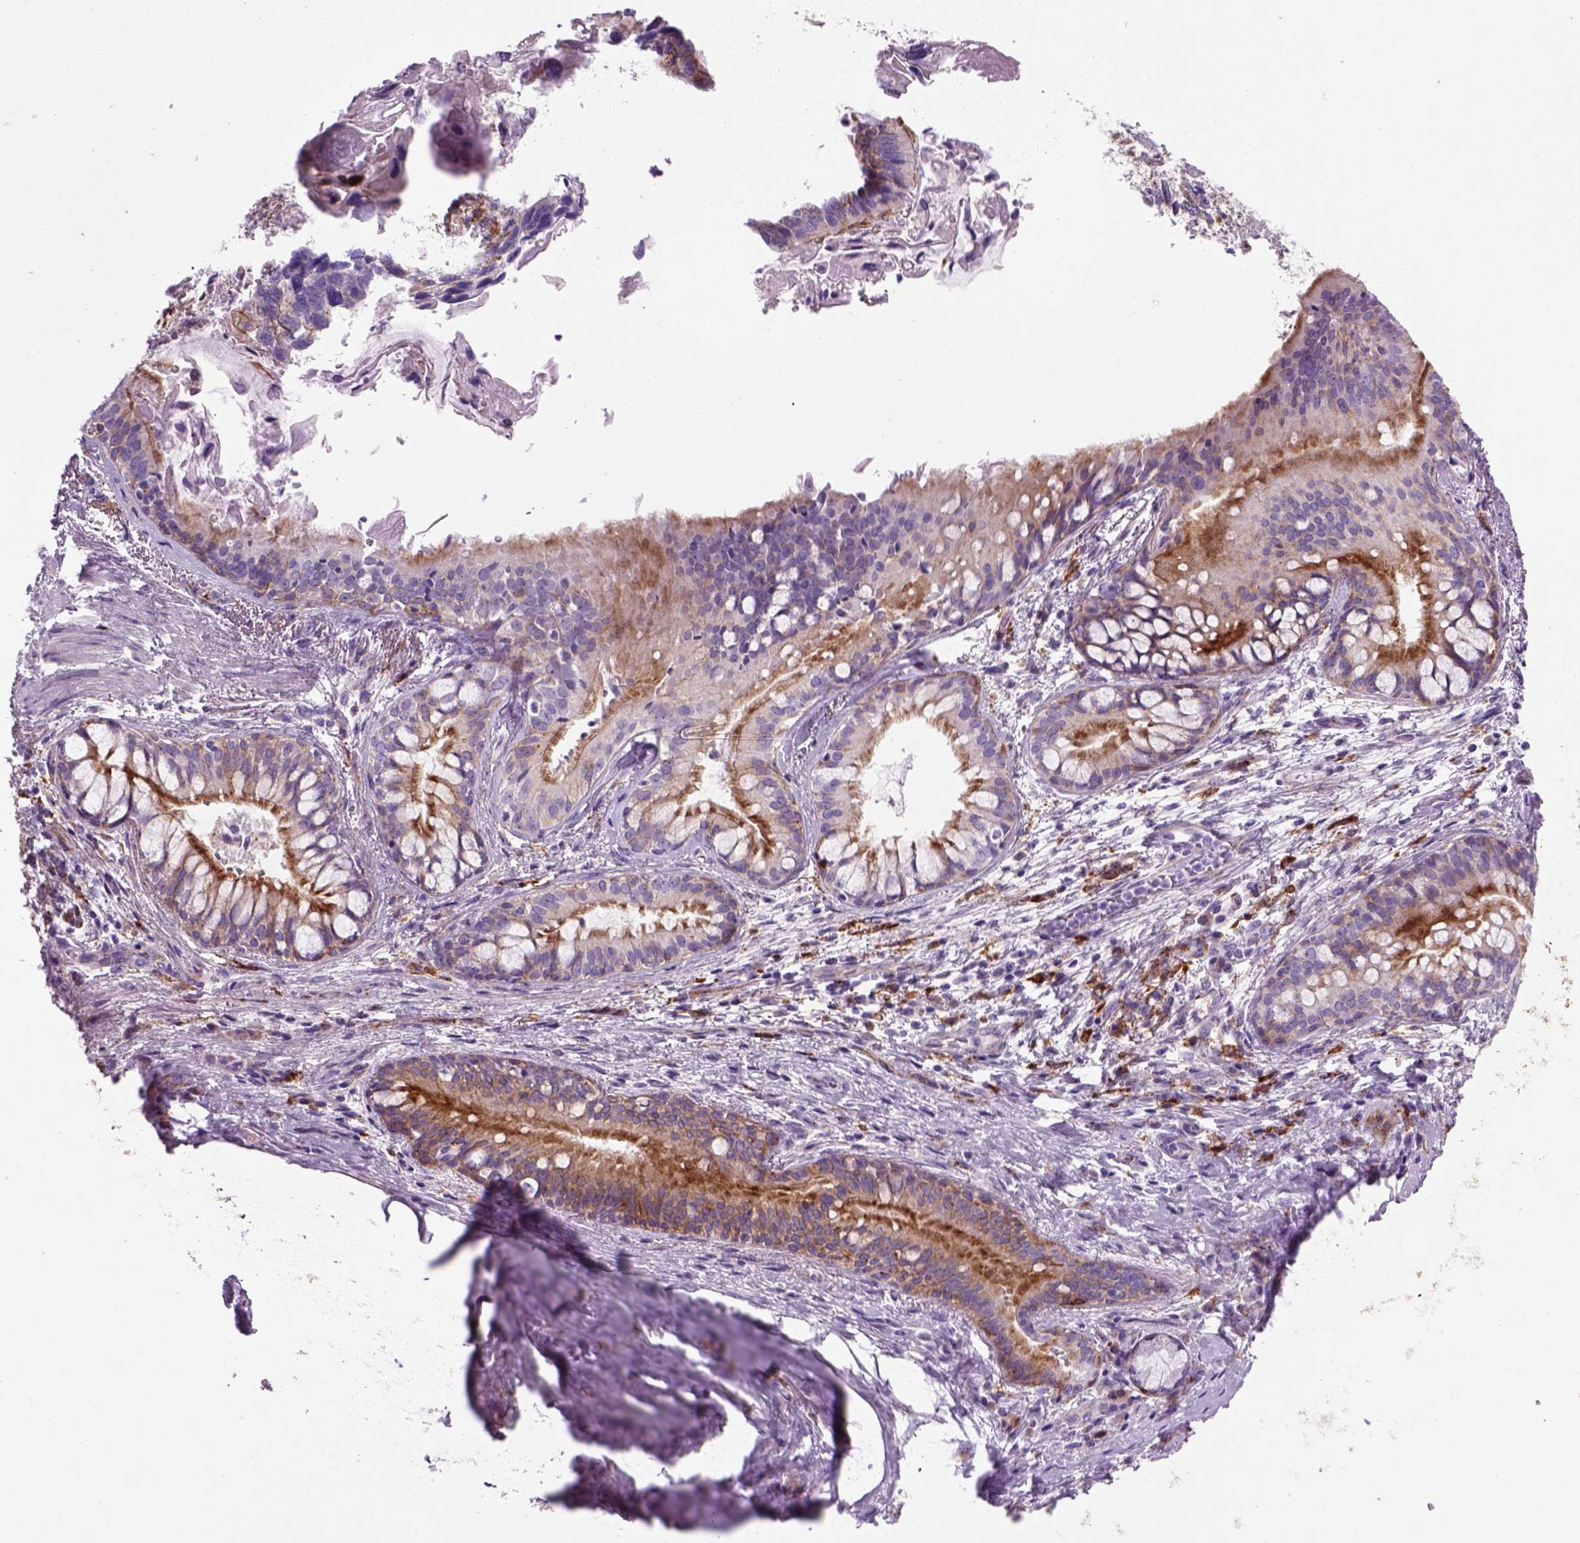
{"staining": {"intensity": "moderate", "quantity": "<25%", "location": "cytoplasmic/membranous"}, "tissue": "lung cancer", "cell_type": "Tumor cells", "image_type": "cancer", "snomed": [{"axis": "morphology", "description": "Squamous cell carcinoma, NOS"}, {"axis": "topography", "description": "Lung"}], "caption": "About <25% of tumor cells in squamous cell carcinoma (lung) display moderate cytoplasmic/membranous protein expression as visualized by brown immunohistochemical staining.", "gene": "MARCKS", "patient": {"sex": "male", "age": 69}}